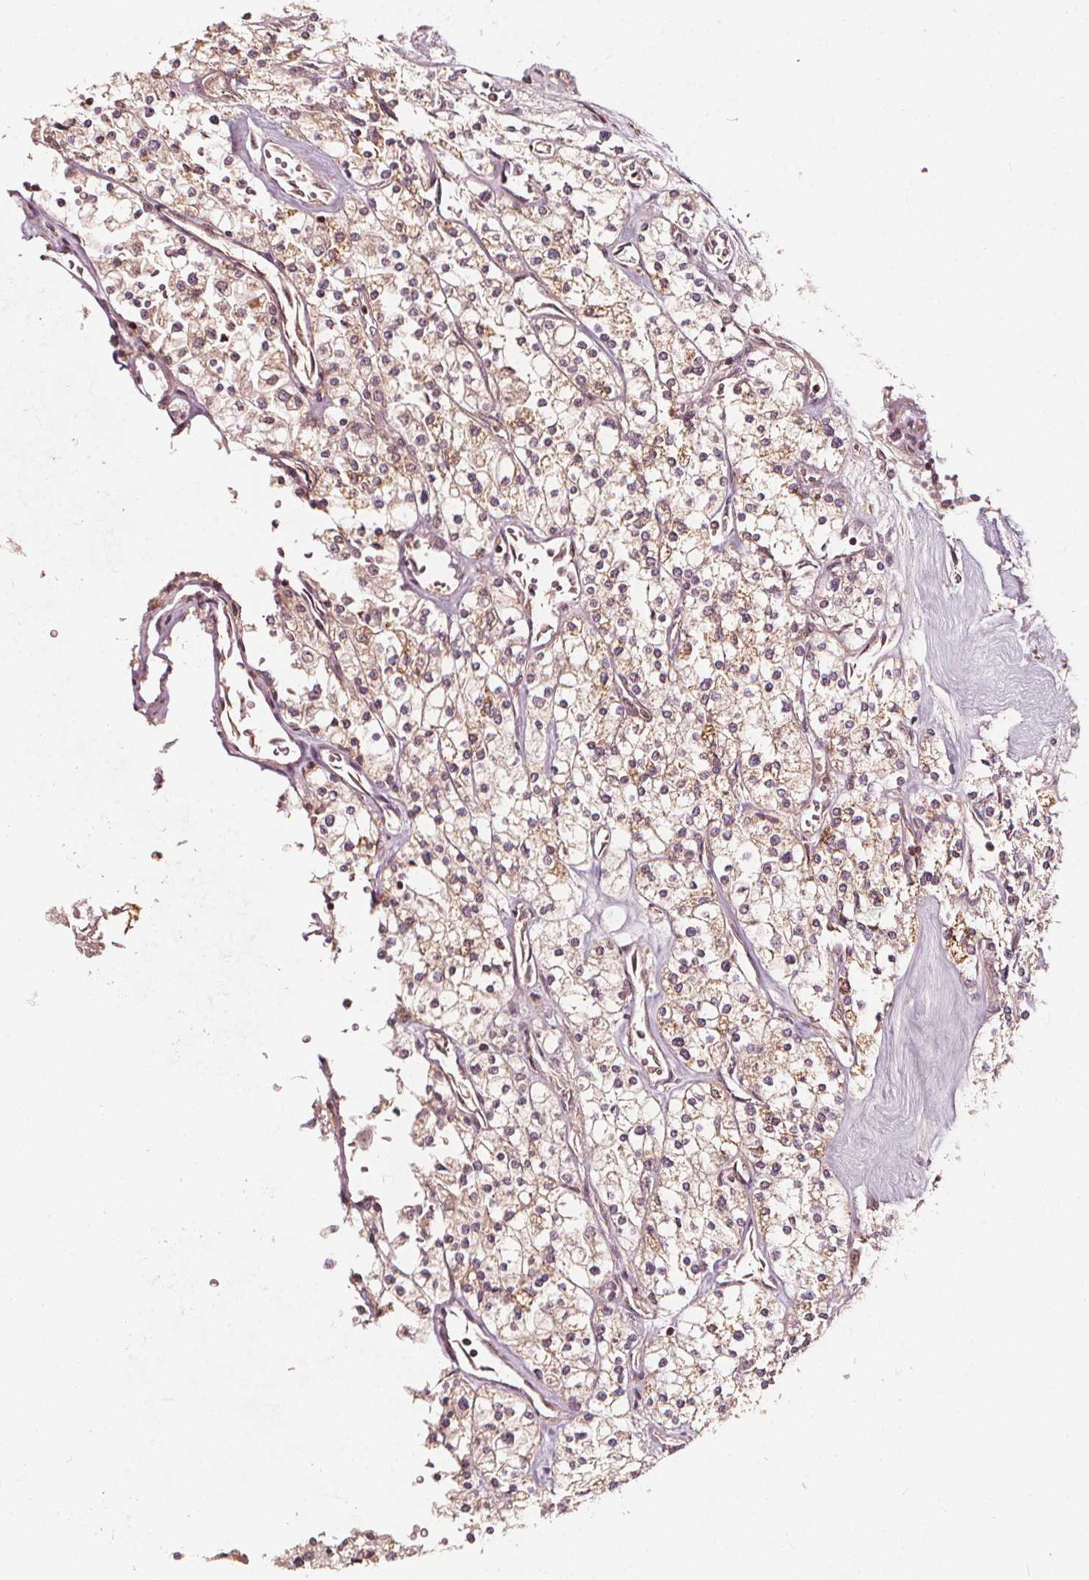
{"staining": {"intensity": "weak", "quantity": "25%-75%", "location": "cytoplasmic/membranous"}, "tissue": "renal cancer", "cell_type": "Tumor cells", "image_type": "cancer", "snomed": [{"axis": "morphology", "description": "Adenocarcinoma, NOS"}, {"axis": "topography", "description": "Kidney"}], "caption": "Immunohistochemistry (IHC) micrograph of human renal cancer stained for a protein (brown), which displays low levels of weak cytoplasmic/membranous staining in about 25%-75% of tumor cells.", "gene": "AIP", "patient": {"sex": "male", "age": 80}}